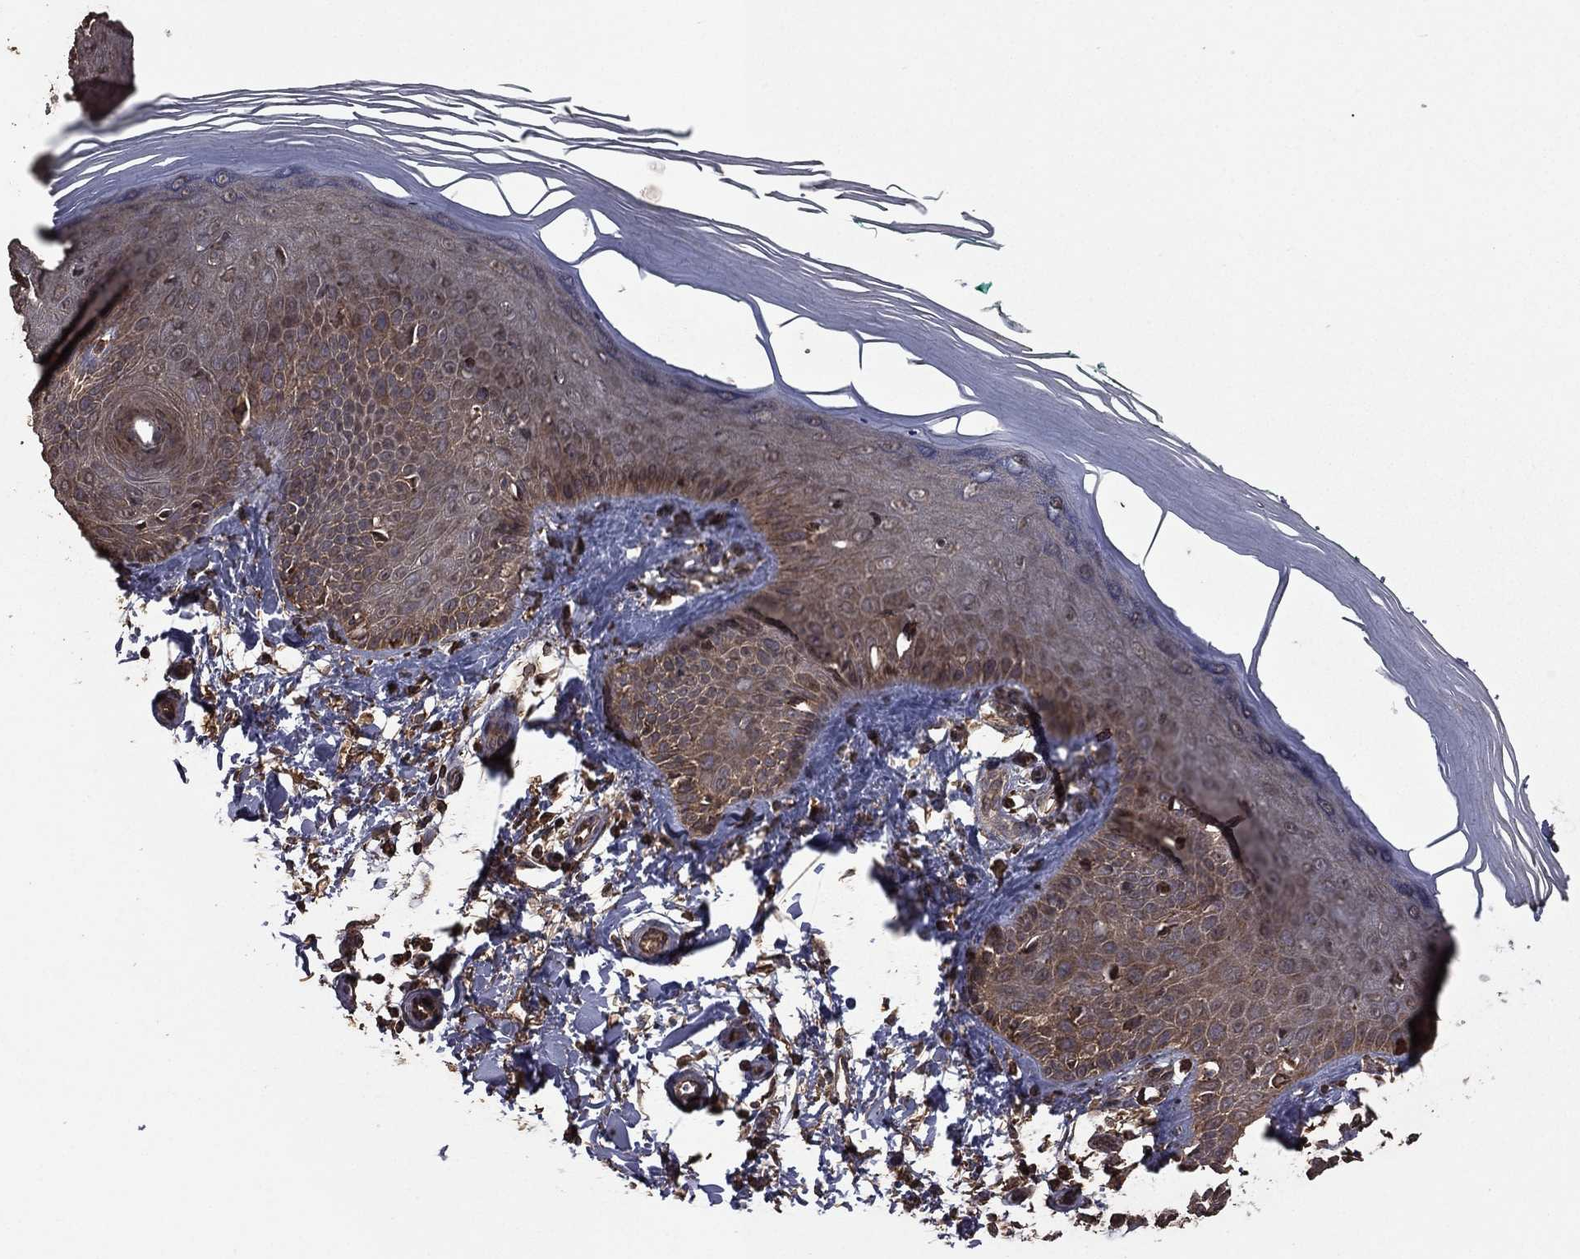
{"staining": {"intensity": "negative", "quantity": "none", "location": "none"}, "tissue": "skin", "cell_type": "Fibroblasts", "image_type": "normal", "snomed": [{"axis": "morphology", "description": "Normal tissue, NOS"}, {"axis": "morphology", "description": "Inflammation, NOS"}, {"axis": "morphology", "description": "Fibrosis, NOS"}, {"axis": "topography", "description": "Skin"}], "caption": "Skin was stained to show a protein in brown. There is no significant expression in fibroblasts. (DAB immunohistochemistry (IHC) with hematoxylin counter stain).", "gene": "BIRC6", "patient": {"sex": "male", "age": 71}}